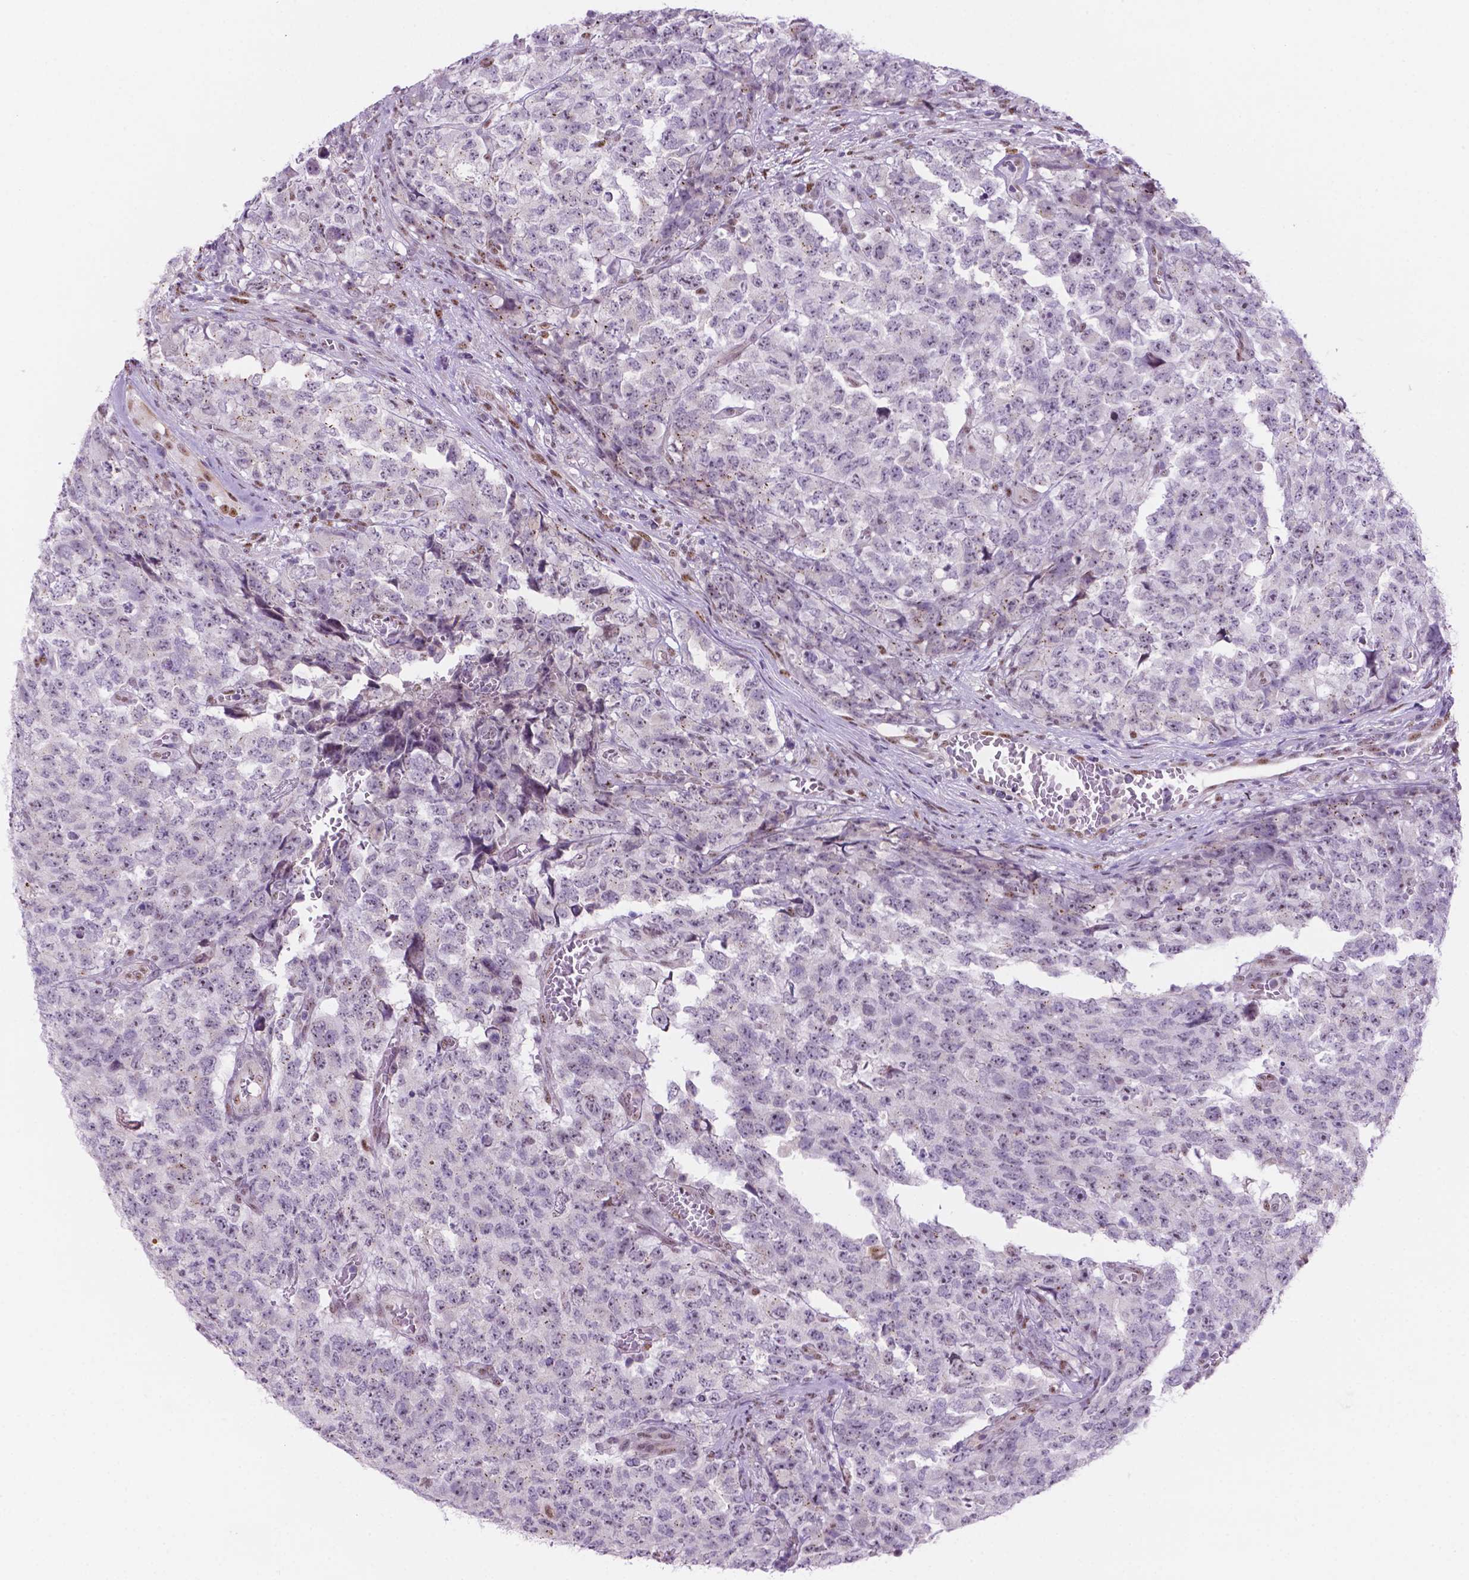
{"staining": {"intensity": "negative", "quantity": "none", "location": "none"}, "tissue": "testis cancer", "cell_type": "Tumor cells", "image_type": "cancer", "snomed": [{"axis": "morphology", "description": "Carcinoma, Embryonal, NOS"}, {"axis": "topography", "description": "Testis"}], "caption": "This is a photomicrograph of immunohistochemistry (IHC) staining of testis cancer (embryonal carcinoma), which shows no expression in tumor cells.", "gene": "C18orf21", "patient": {"sex": "male", "age": 23}}